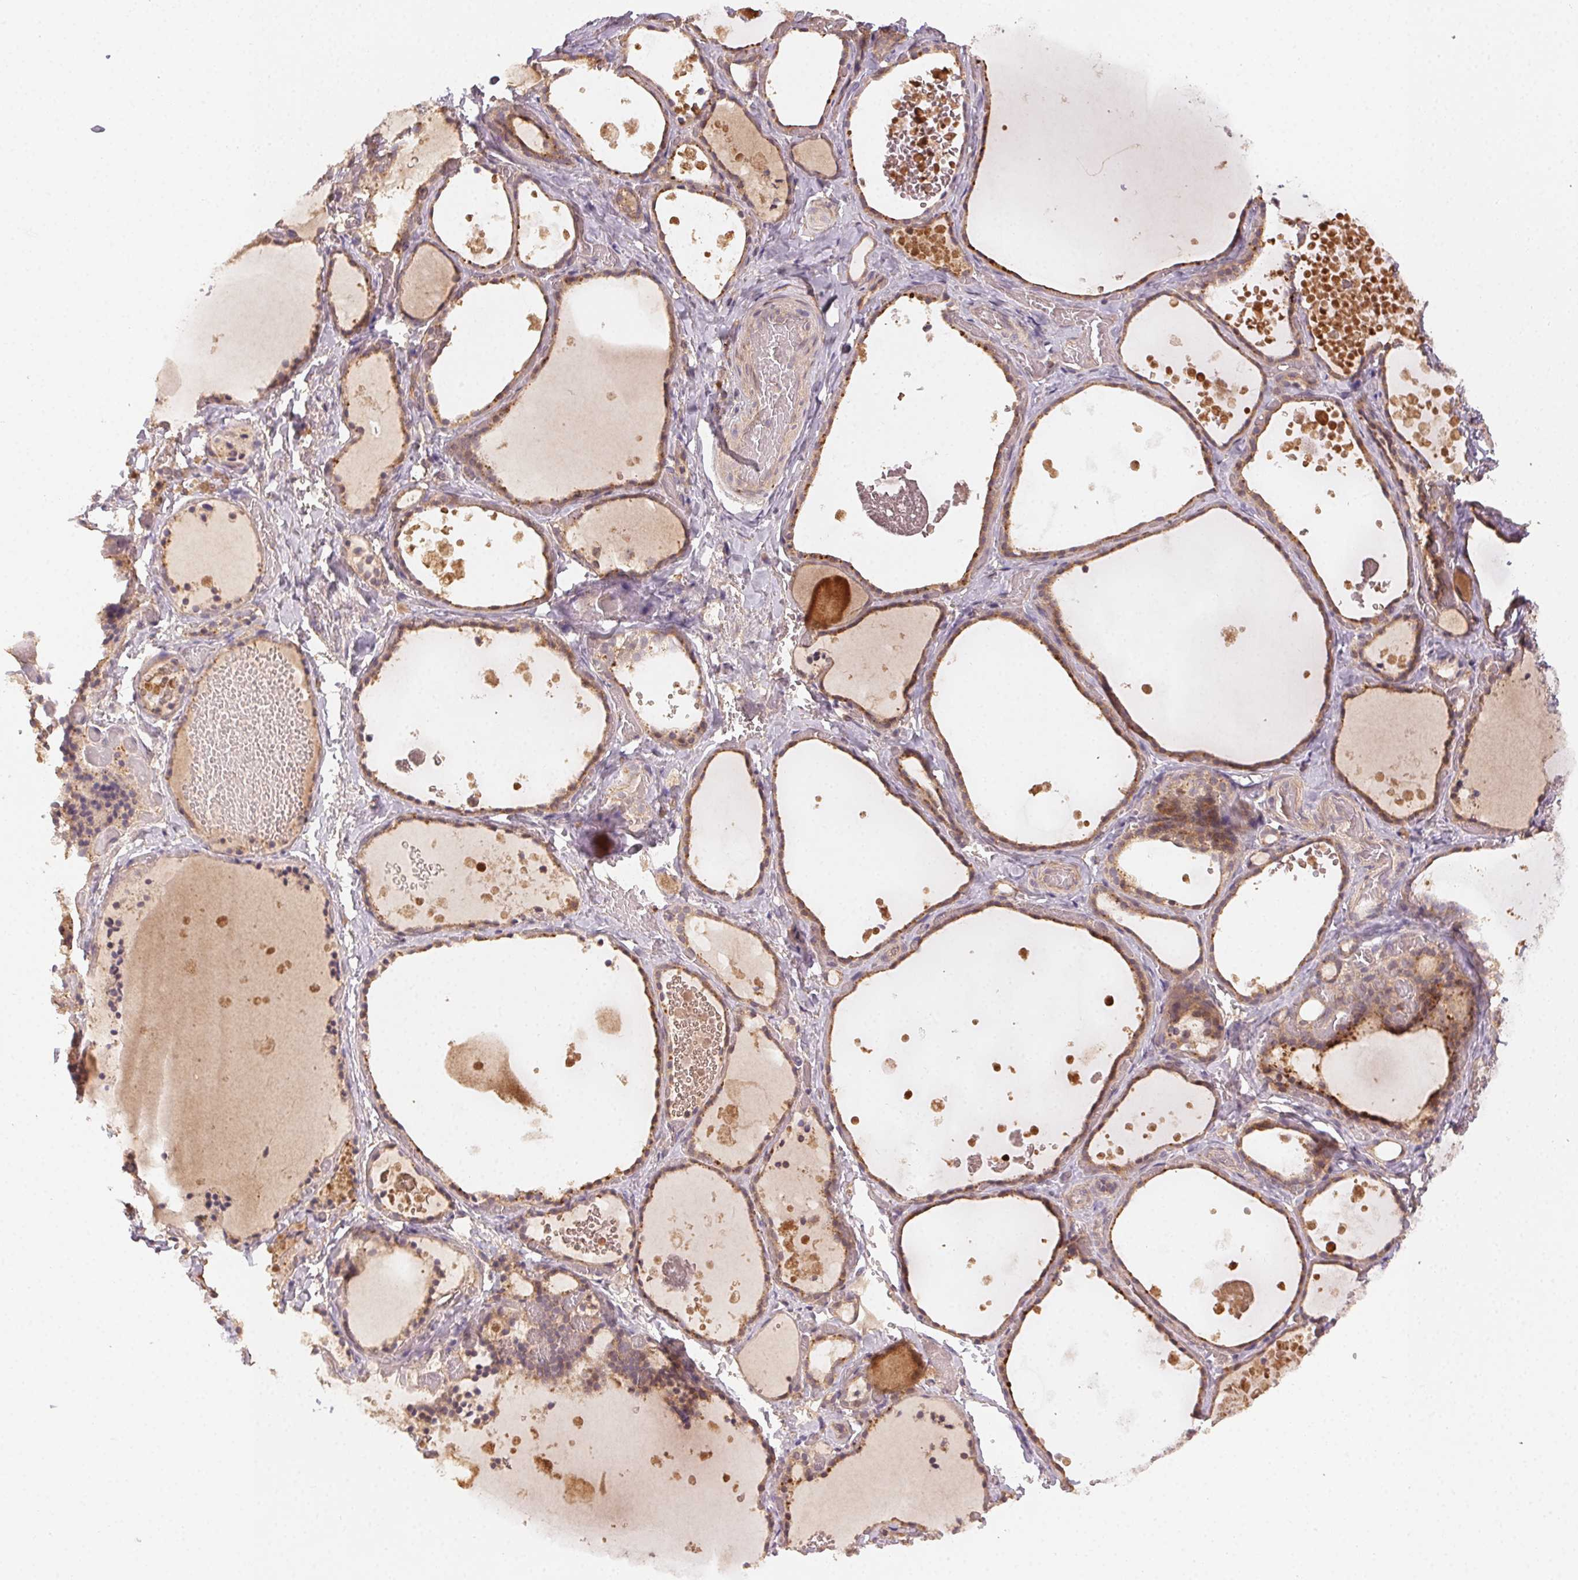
{"staining": {"intensity": "weak", "quantity": ">75%", "location": "cytoplasmic/membranous"}, "tissue": "thyroid gland", "cell_type": "Glandular cells", "image_type": "normal", "snomed": [{"axis": "morphology", "description": "Normal tissue, NOS"}, {"axis": "topography", "description": "Thyroid gland"}], "caption": "A micrograph showing weak cytoplasmic/membranous staining in about >75% of glandular cells in unremarkable thyroid gland, as visualized by brown immunohistochemical staining.", "gene": "RALA", "patient": {"sex": "female", "age": 56}}